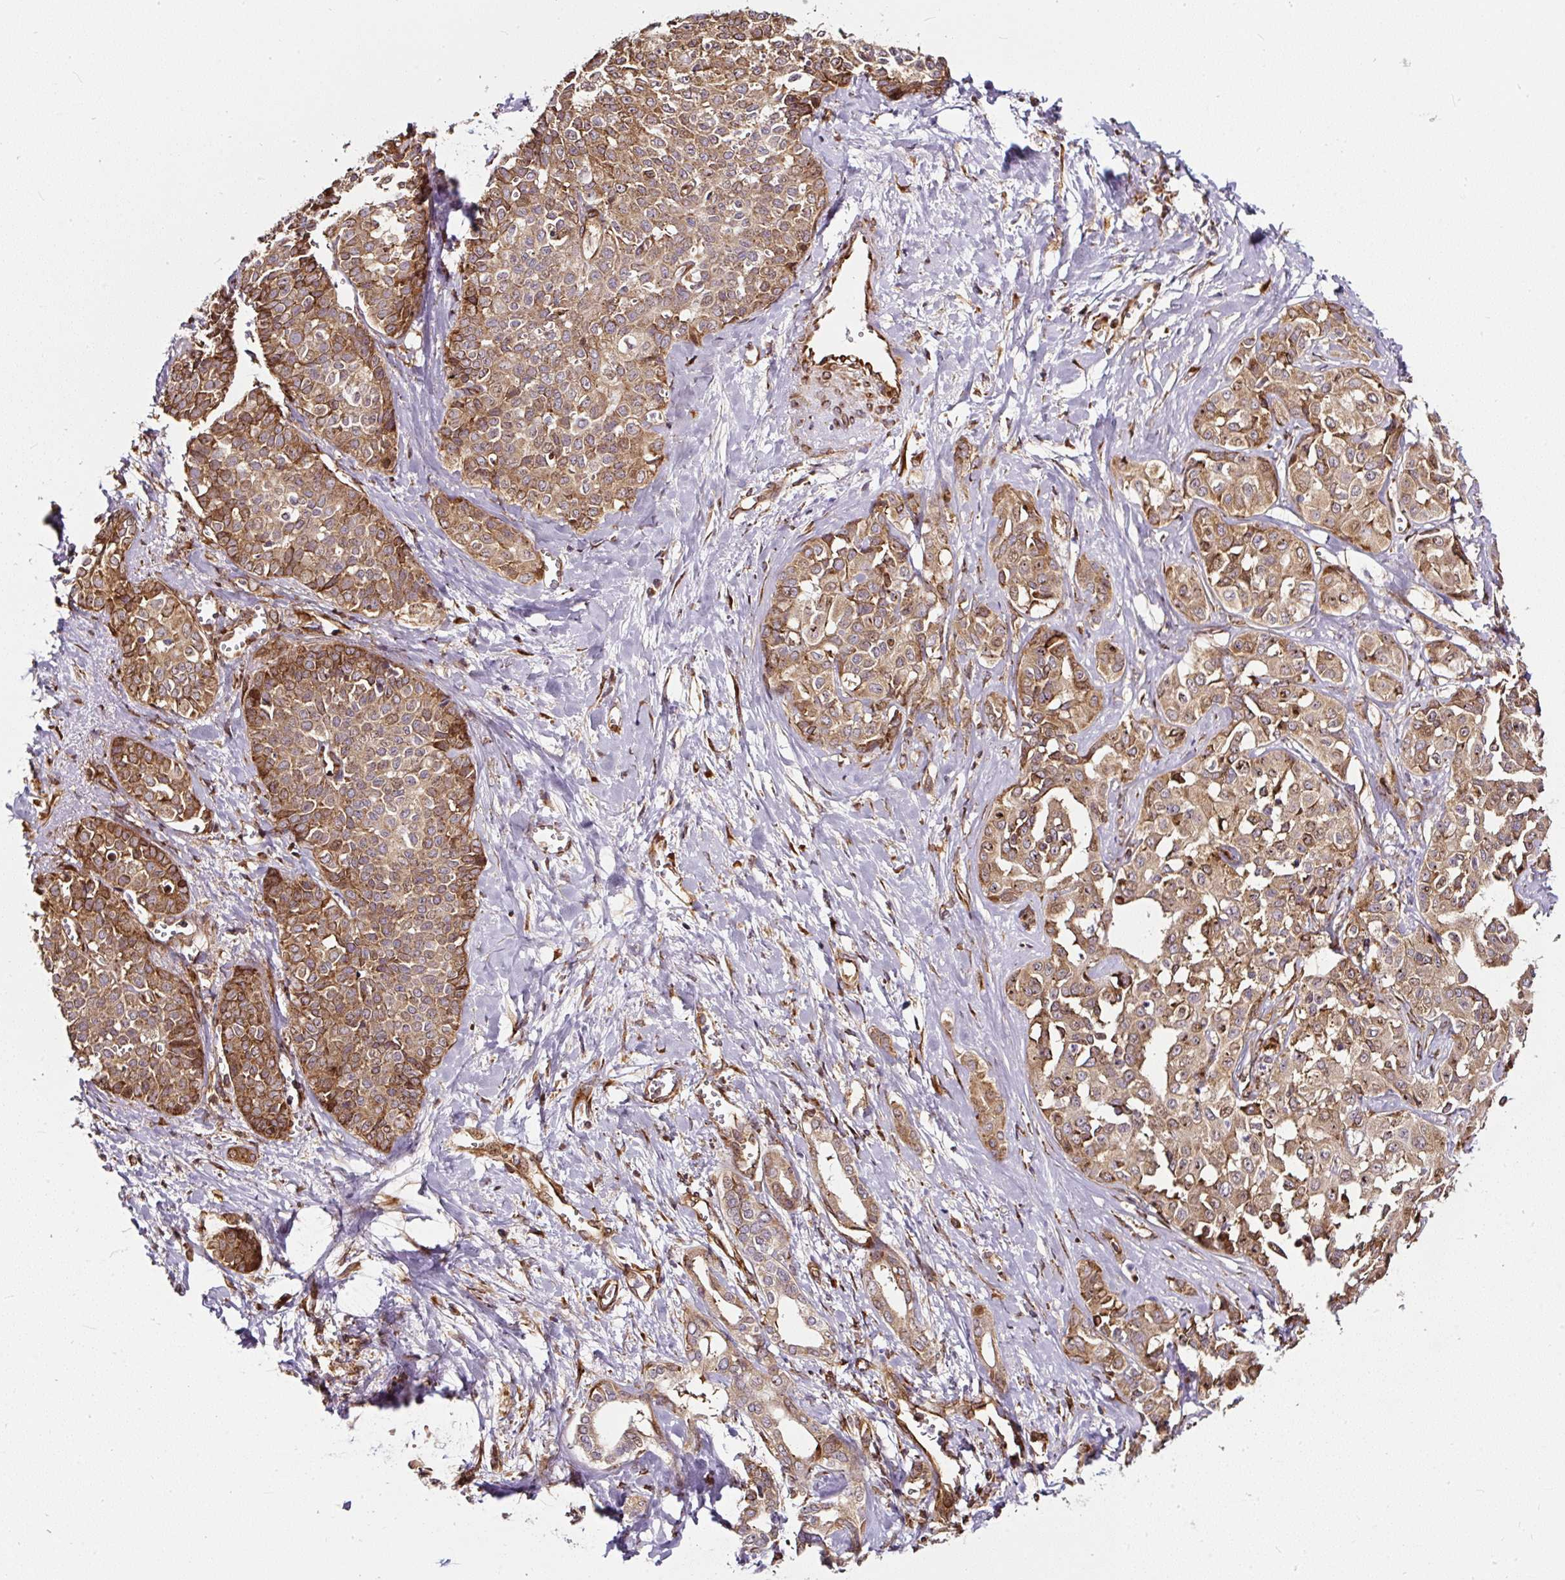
{"staining": {"intensity": "moderate", "quantity": ">75%", "location": "cytoplasmic/membranous"}, "tissue": "liver cancer", "cell_type": "Tumor cells", "image_type": "cancer", "snomed": [{"axis": "morphology", "description": "Cholangiocarcinoma"}, {"axis": "topography", "description": "Liver"}], "caption": "An immunohistochemistry image of tumor tissue is shown. Protein staining in brown labels moderate cytoplasmic/membranous positivity in liver cancer within tumor cells.", "gene": "KDM4E", "patient": {"sex": "female", "age": 77}}